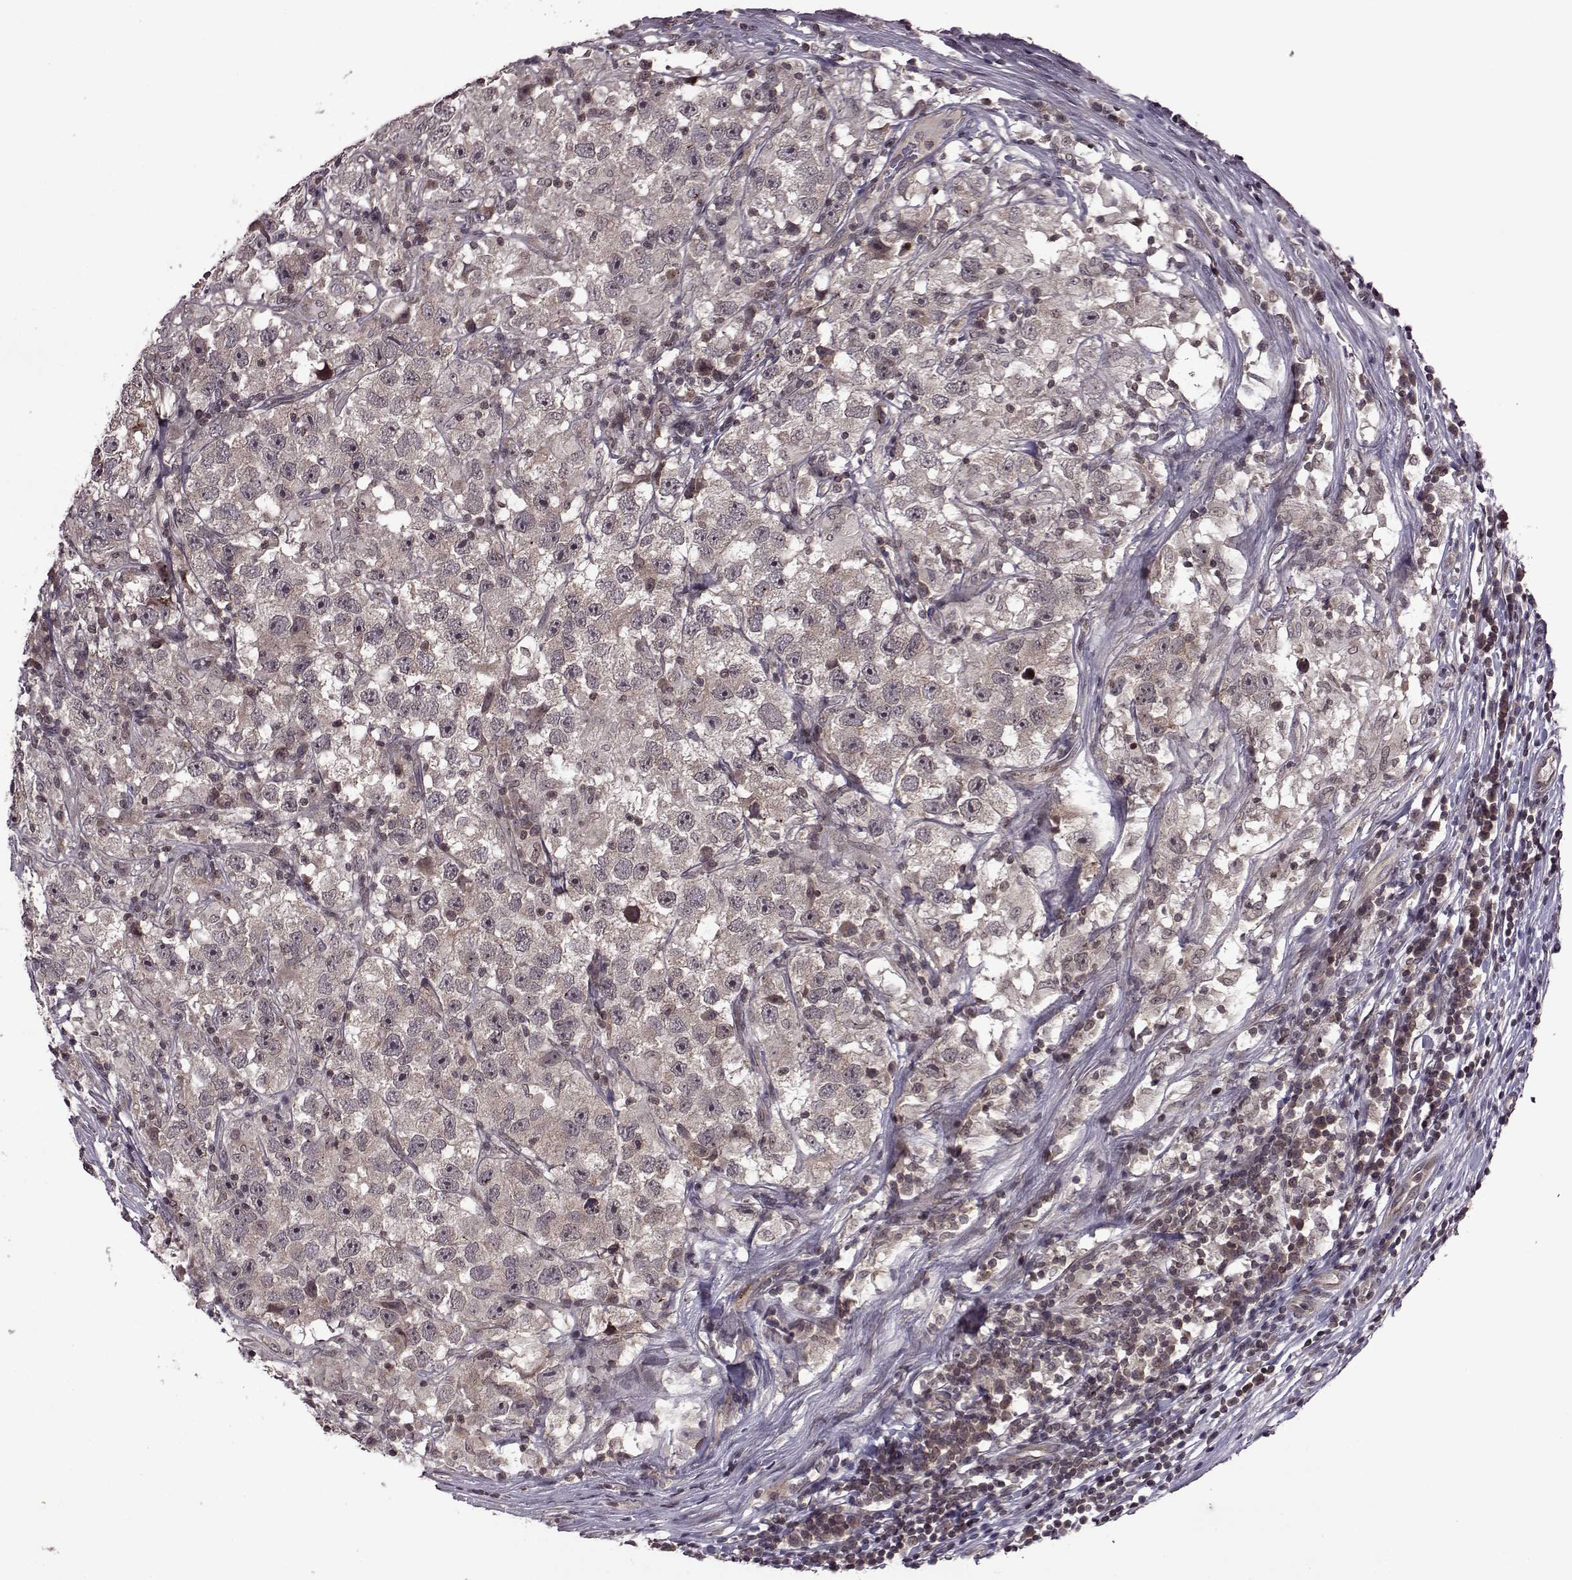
{"staining": {"intensity": "negative", "quantity": "none", "location": "none"}, "tissue": "testis cancer", "cell_type": "Tumor cells", "image_type": "cancer", "snomed": [{"axis": "morphology", "description": "Seminoma, NOS"}, {"axis": "topography", "description": "Testis"}], "caption": "Human testis cancer (seminoma) stained for a protein using immunohistochemistry shows no staining in tumor cells.", "gene": "TRMU", "patient": {"sex": "male", "age": 26}}